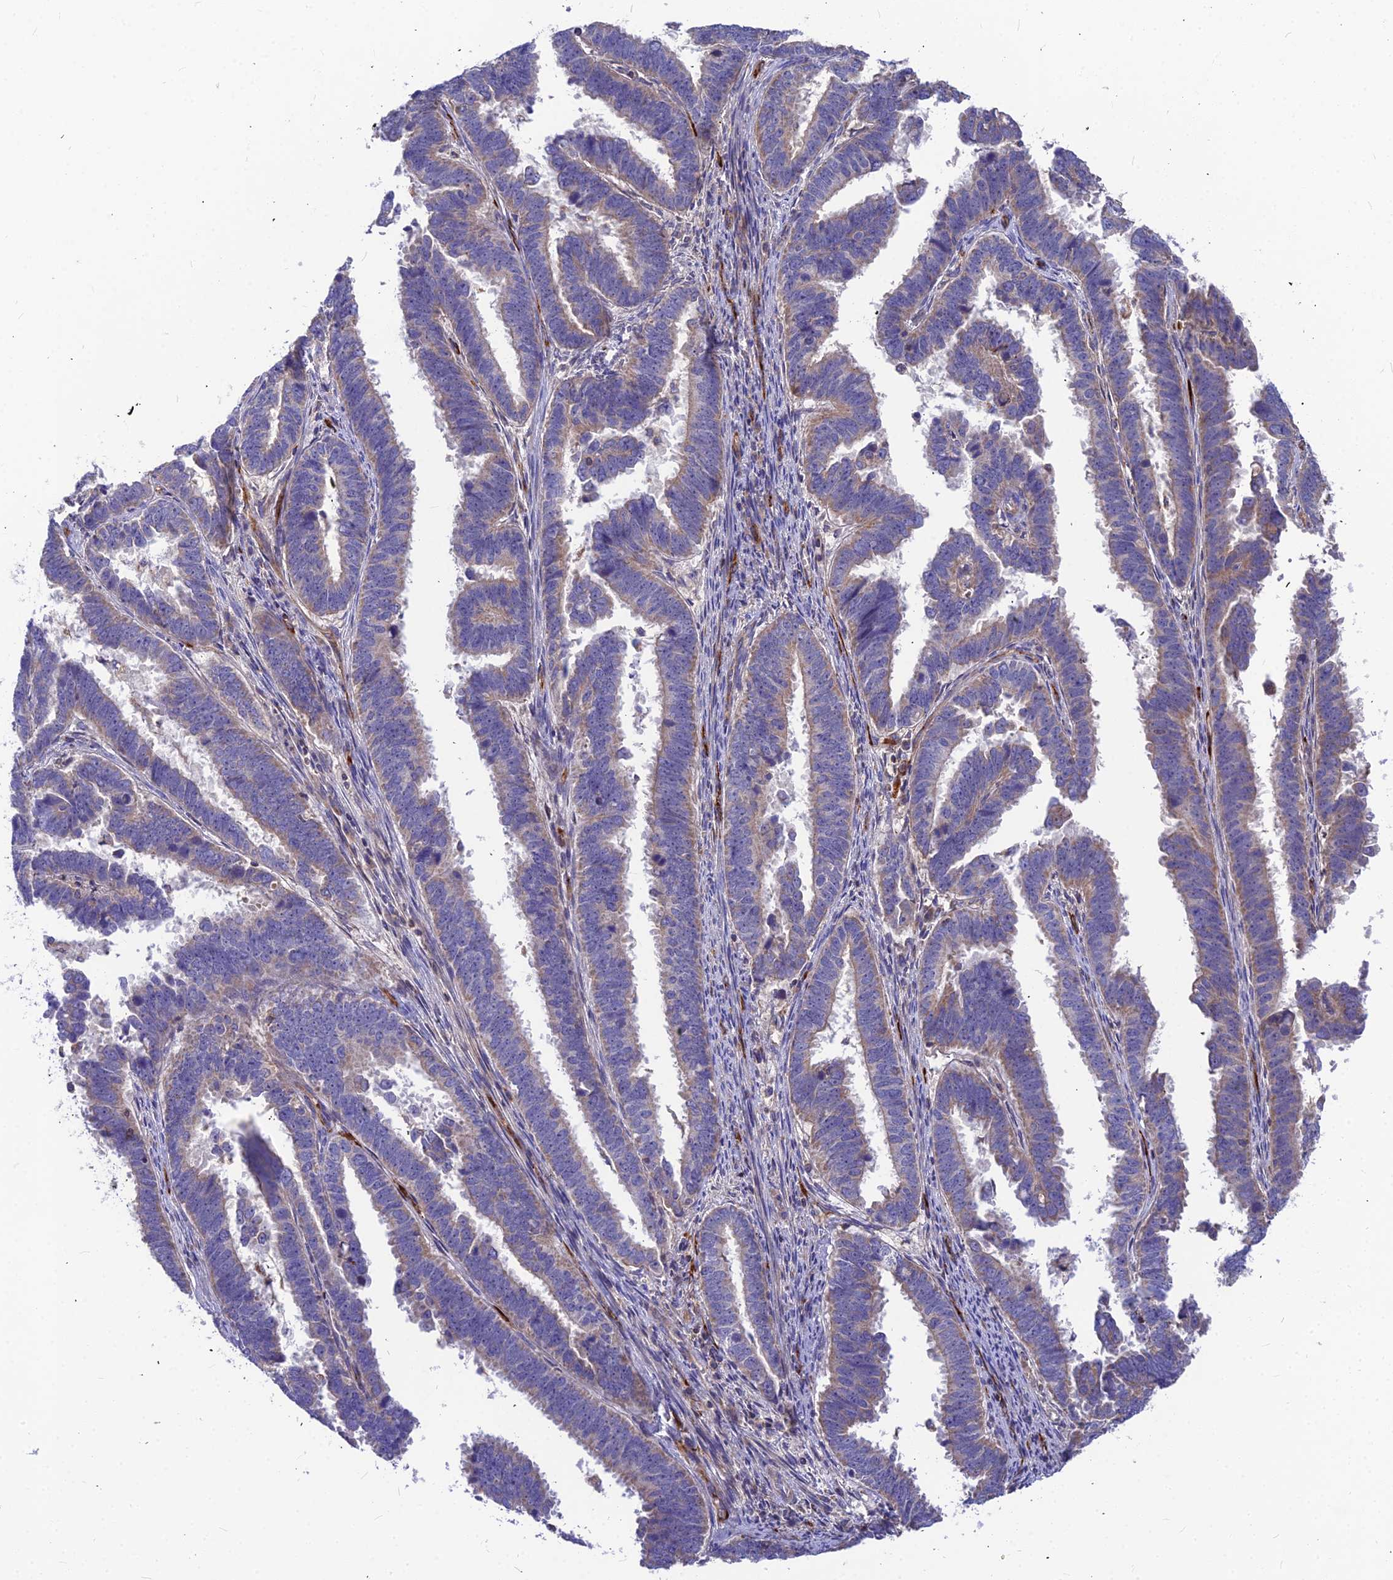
{"staining": {"intensity": "weak", "quantity": "25%-75%", "location": "cytoplasmic/membranous"}, "tissue": "endometrial cancer", "cell_type": "Tumor cells", "image_type": "cancer", "snomed": [{"axis": "morphology", "description": "Adenocarcinoma, NOS"}, {"axis": "topography", "description": "Endometrium"}], "caption": "IHC of human adenocarcinoma (endometrial) shows low levels of weak cytoplasmic/membranous positivity in about 25%-75% of tumor cells.", "gene": "ASPHD1", "patient": {"sex": "female", "age": 75}}